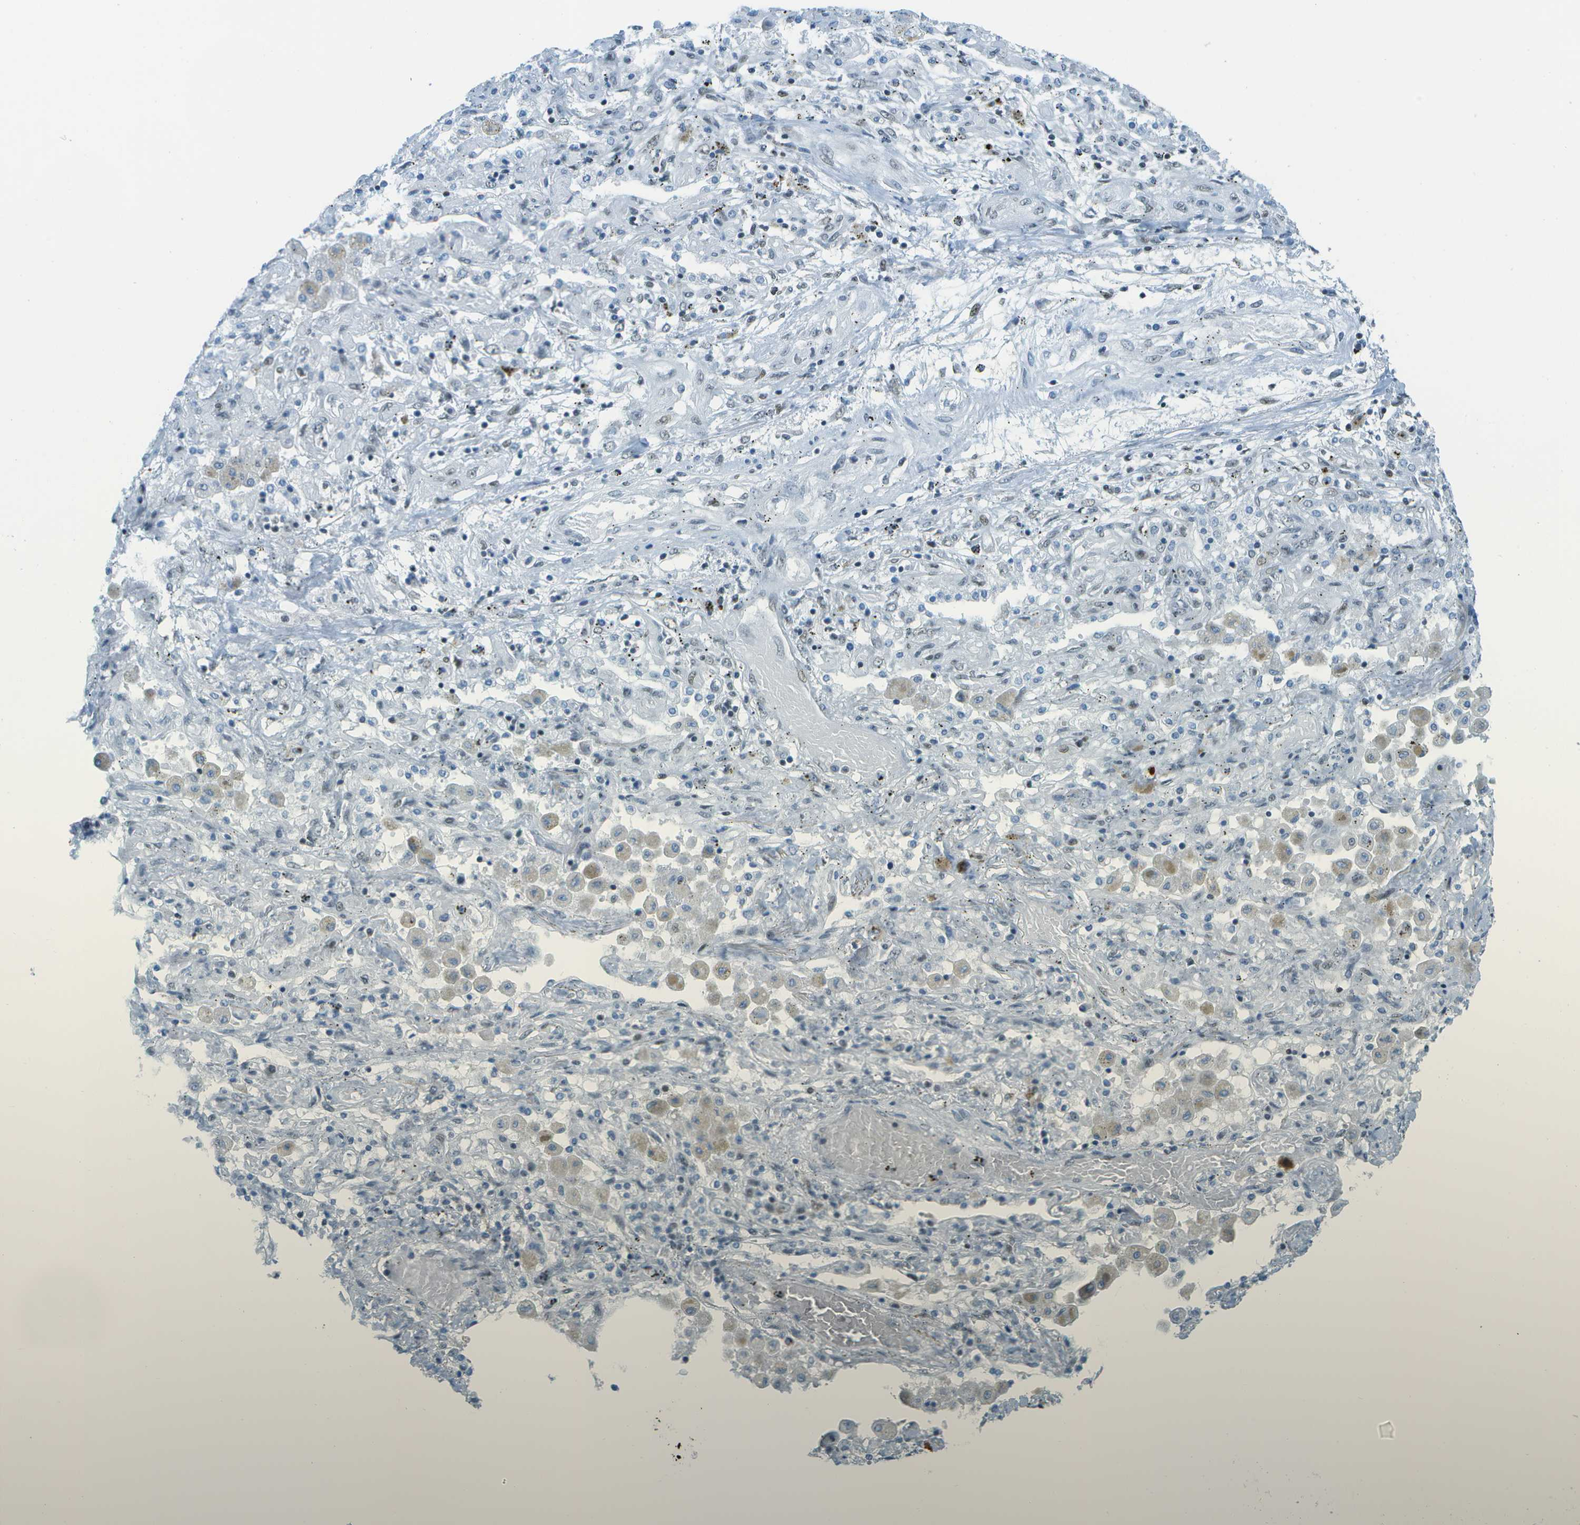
{"staining": {"intensity": "negative", "quantity": "none", "location": "none"}, "tissue": "lung cancer", "cell_type": "Tumor cells", "image_type": "cancer", "snomed": [{"axis": "morphology", "description": "Squamous cell carcinoma, NOS"}, {"axis": "topography", "description": "Lung"}], "caption": "Lung cancer (squamous cell carcinoma) was stained to show a protein in brown. There is no significant positivity in tumor cells.", "gene": "NEK11", "patient": {"sex": "female", "age": 47}}